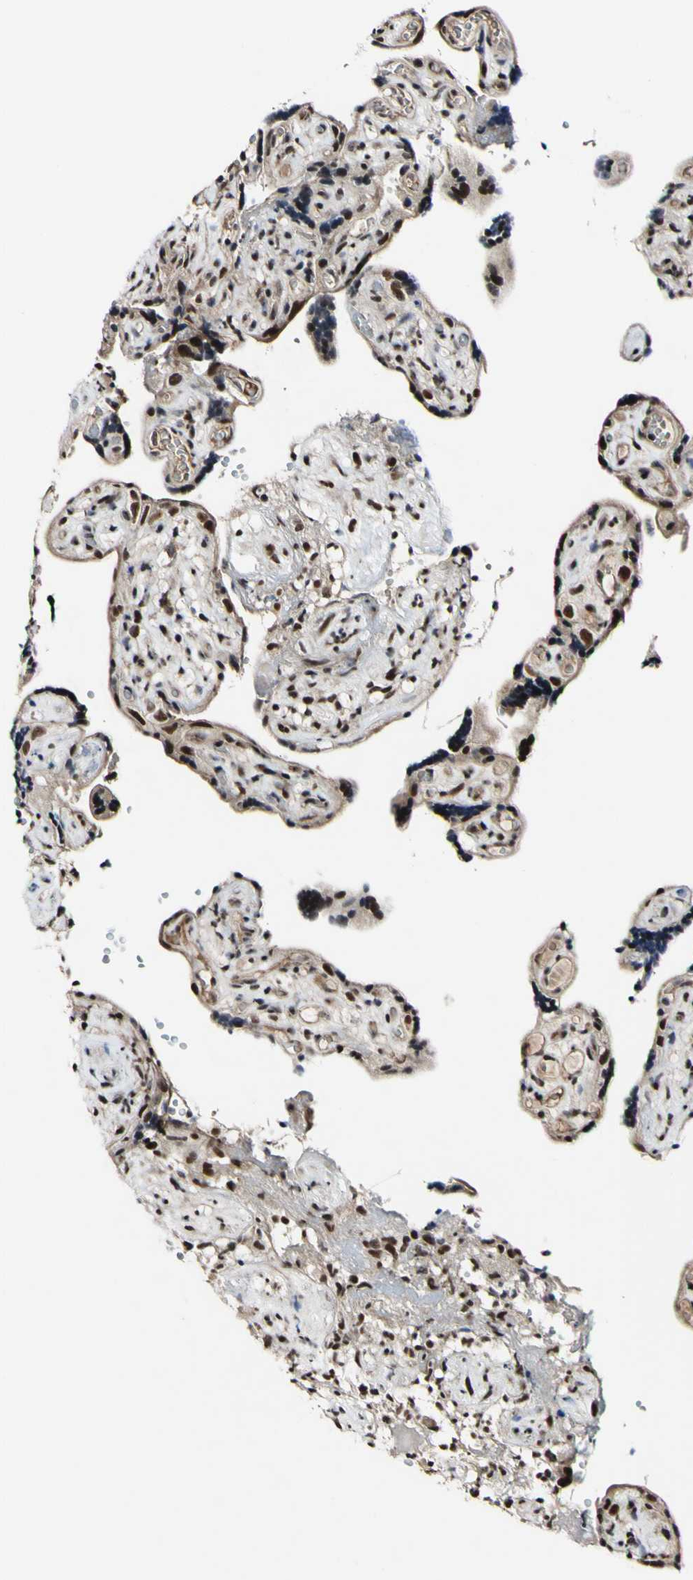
{"staining": {"intensity": "strong", "quantity": ">75%", "location": "cytoplasmic/membranous,nuclear"}, "tissue": "placenta", "cell_type": "Trophoblastic cells", "image_type": "normal", "snomed": [{"axis": "morphology", "description": "Normal tissue, NOS"}, {"axis": "topography", "description": "Placenta"}], "caption": "Trophoblastic cells show strong cytoplasmic/membranous,nuclear staining in approximately >75% of cells in unremarkable placenta.", "gene": "POLR2F", "patient": {"sex": "female", "age": 30}}